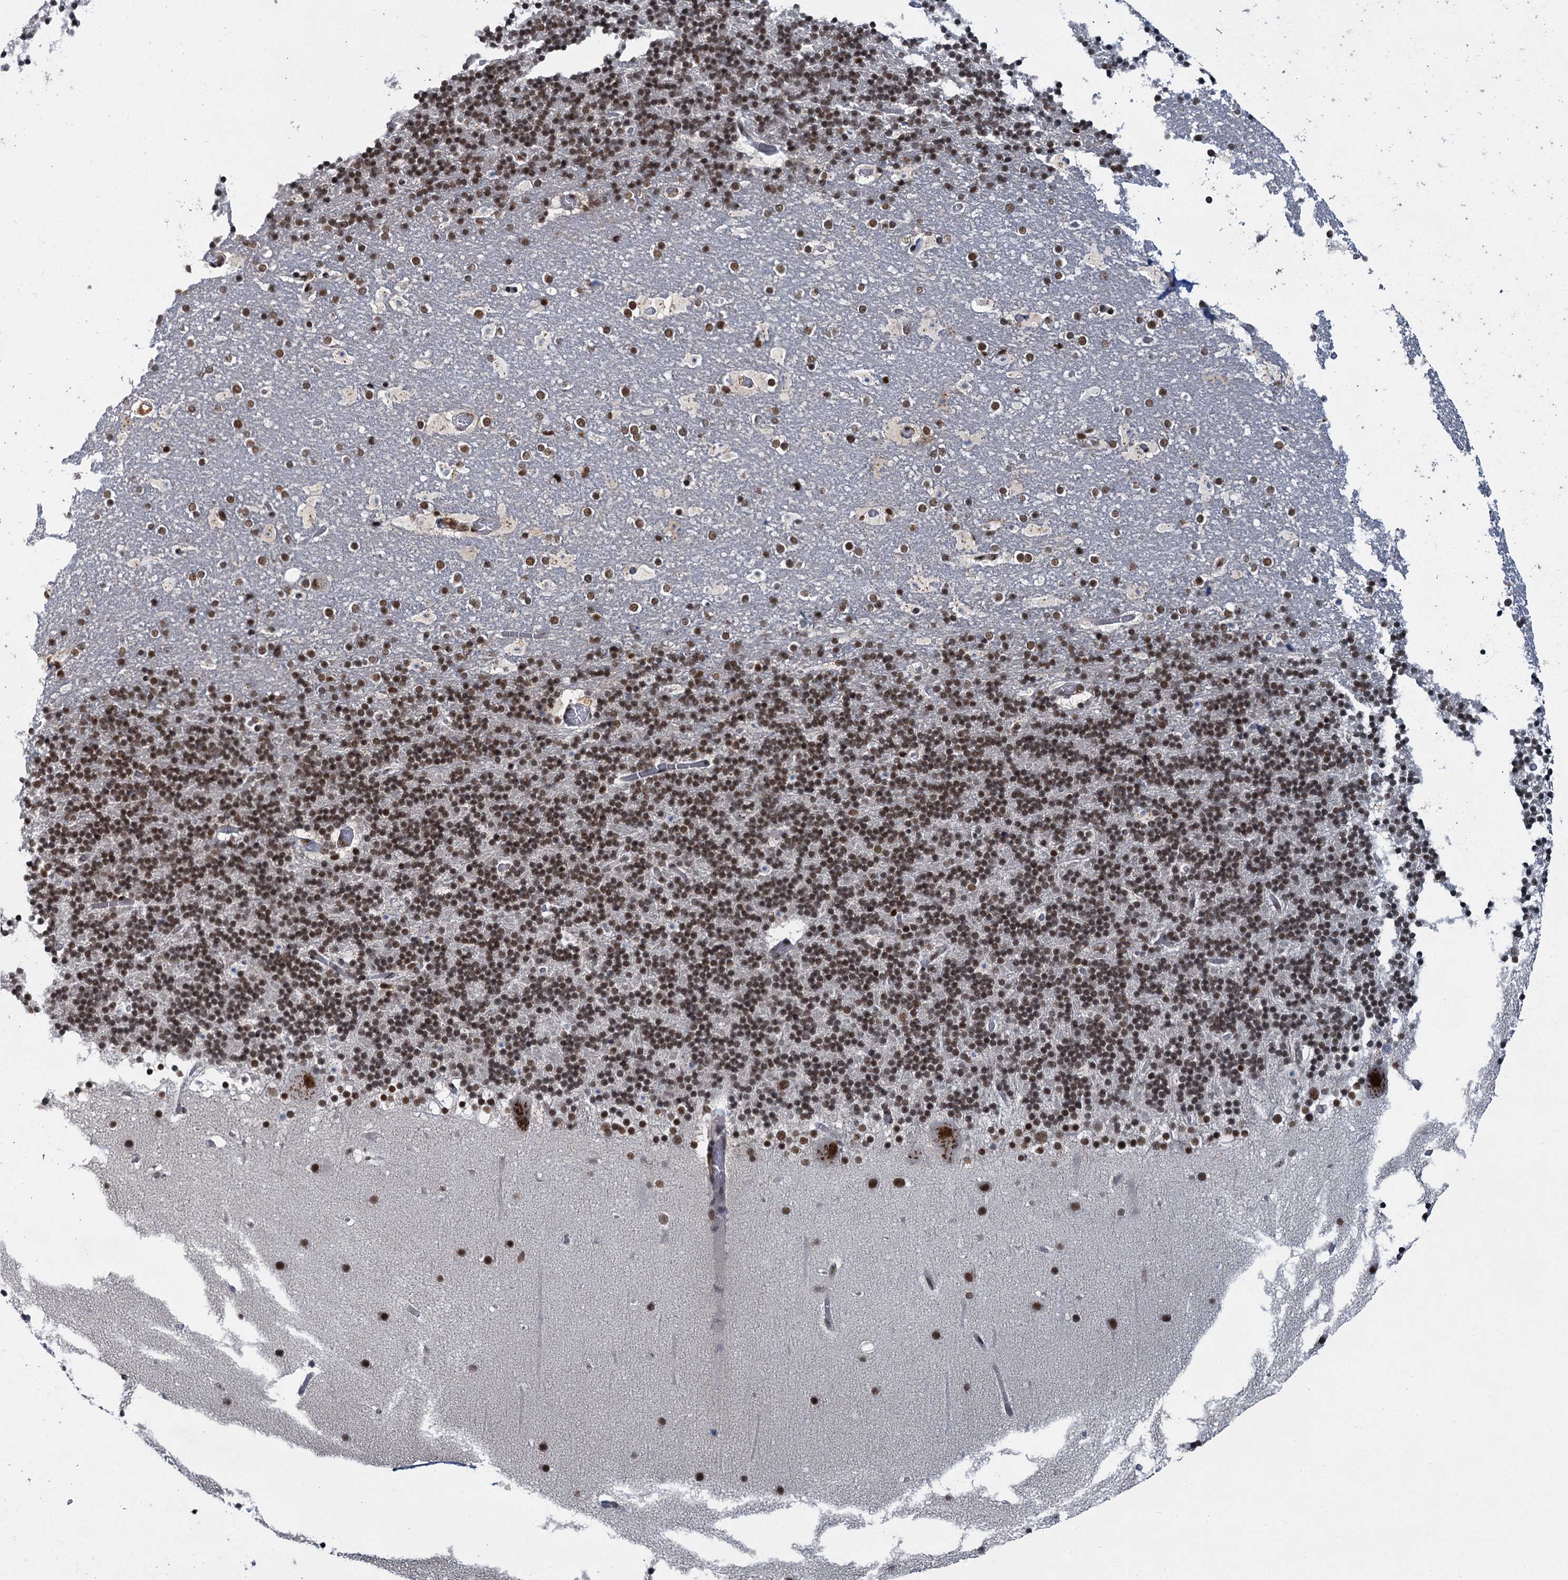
{"staining": {"intensity": "moderate", "quantity": "25%-75%", "location": "nuclear"}, "tissue": "cerebellum", "cell_type": "Cells in granular layer", "image_type": "normal", "snomed": [{"axis": "morphology", "description": "Normal tissue, NOS"}, {"axis": "topography", "description": "Cerebellum"}], "caption": "Cerebellum stained for a protein (brown) displays moderate nuclear positive positivity in about 25%-75% of cells in granular layer.", "gene": "PPHLN1", "patient": {"sex": "male", "age": 57}}